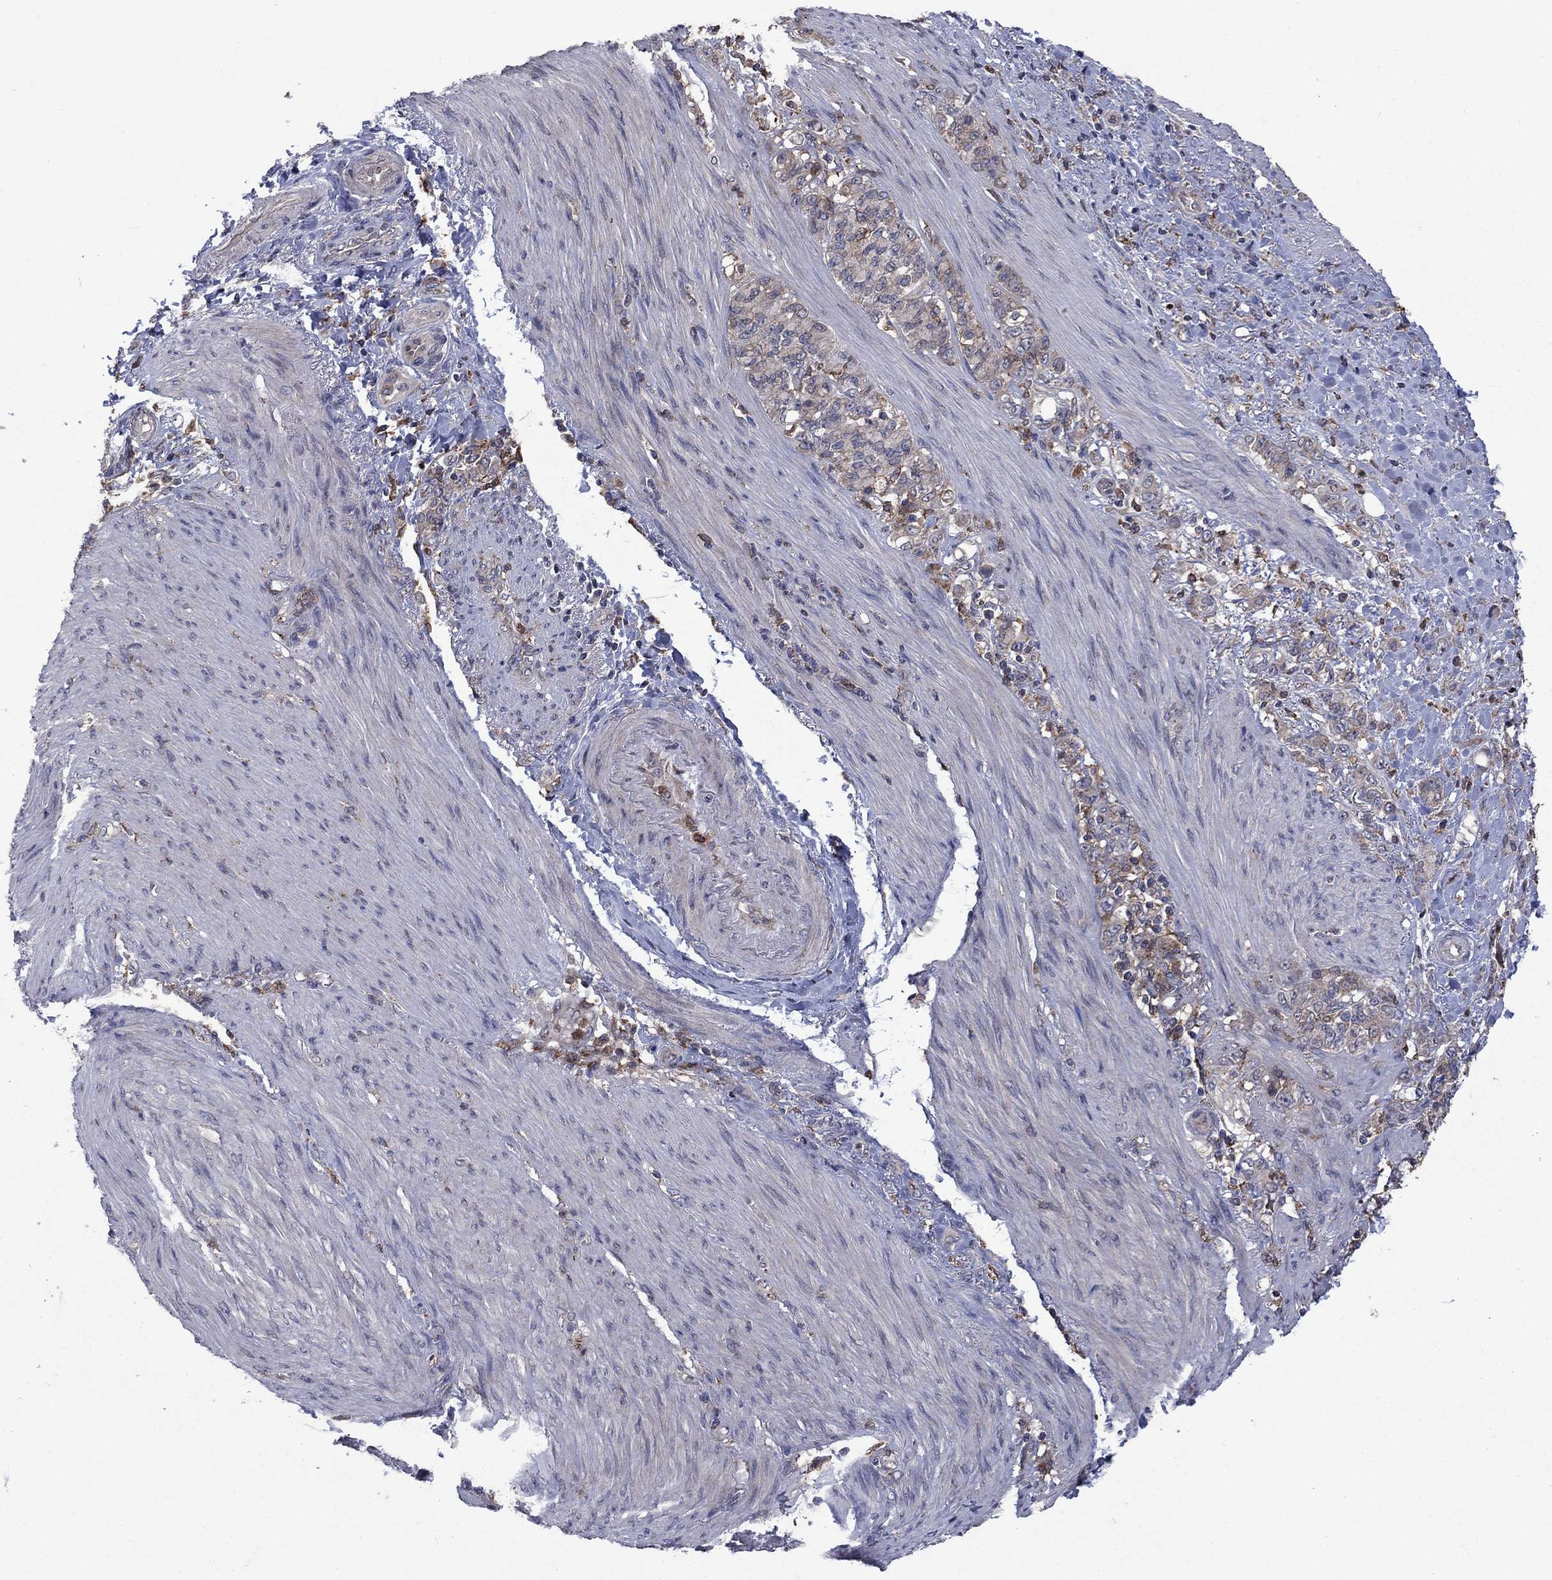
{"staining": {"intensity": "weak", "quantity": "25%-75%", "location": "cytoplasmic/membranous"}, "tissue": "stomach cancer", "cell_type": "Tumor cells", "image_type": "cancer", "snomed": [{"axis": "morphology", "description": "Normal tissue, NOS"}, {"axis": "morphology", "description": "Adenocarcinoma, NOS"}, {"axis": "topography", "description": "Stomach"}], "caption": "The micrograph demonstrates a brown stain indicating the presence of a protein in the cytoplasmic/membranous of tumor cells in stomach cancer (adenocarcinoma).", "gene": "MEA1", "patient": {"sex": "female", "age": 79}}